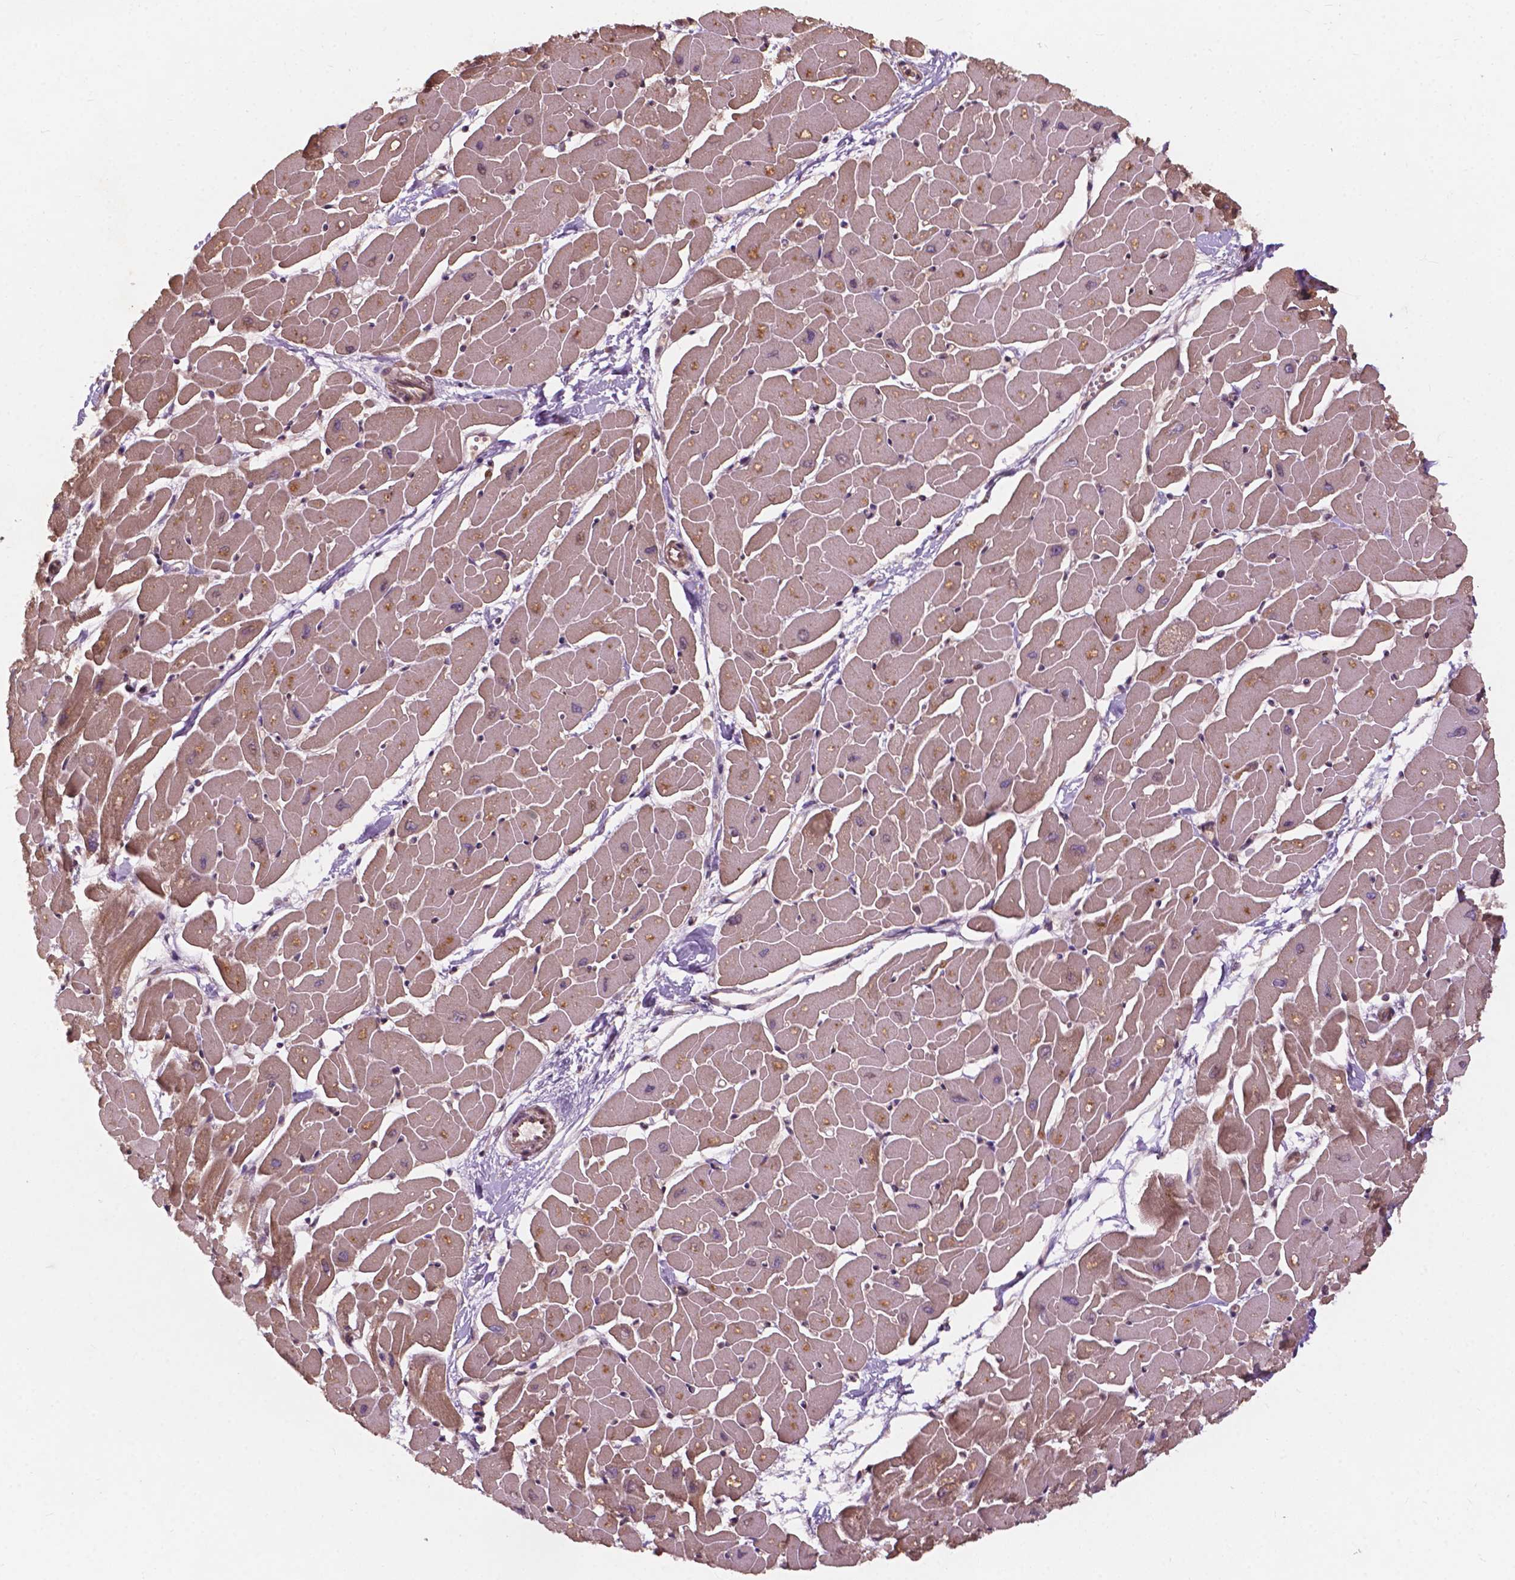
{"staining": {"intensity": "moderate", "quantity": "25%-75%", "location": "cytoplasmic/membranous"}, "tissue": "heart muscle", "cell_type": "Cardiomyocytes", "image_type": "normal", "snomed": [{"axis": "morphology", "description": "Normal tissue, NOS"}, {"axis": "topography", "description": "Heart"}], "caption": "Unremarkable heart muscle displays moderate cytoplasmic/membranous staining in approximately 25%-75% of cardiomyocytes.", "gene": "CDC42BPA", "patient": {"sex": "male", "age": 57}}